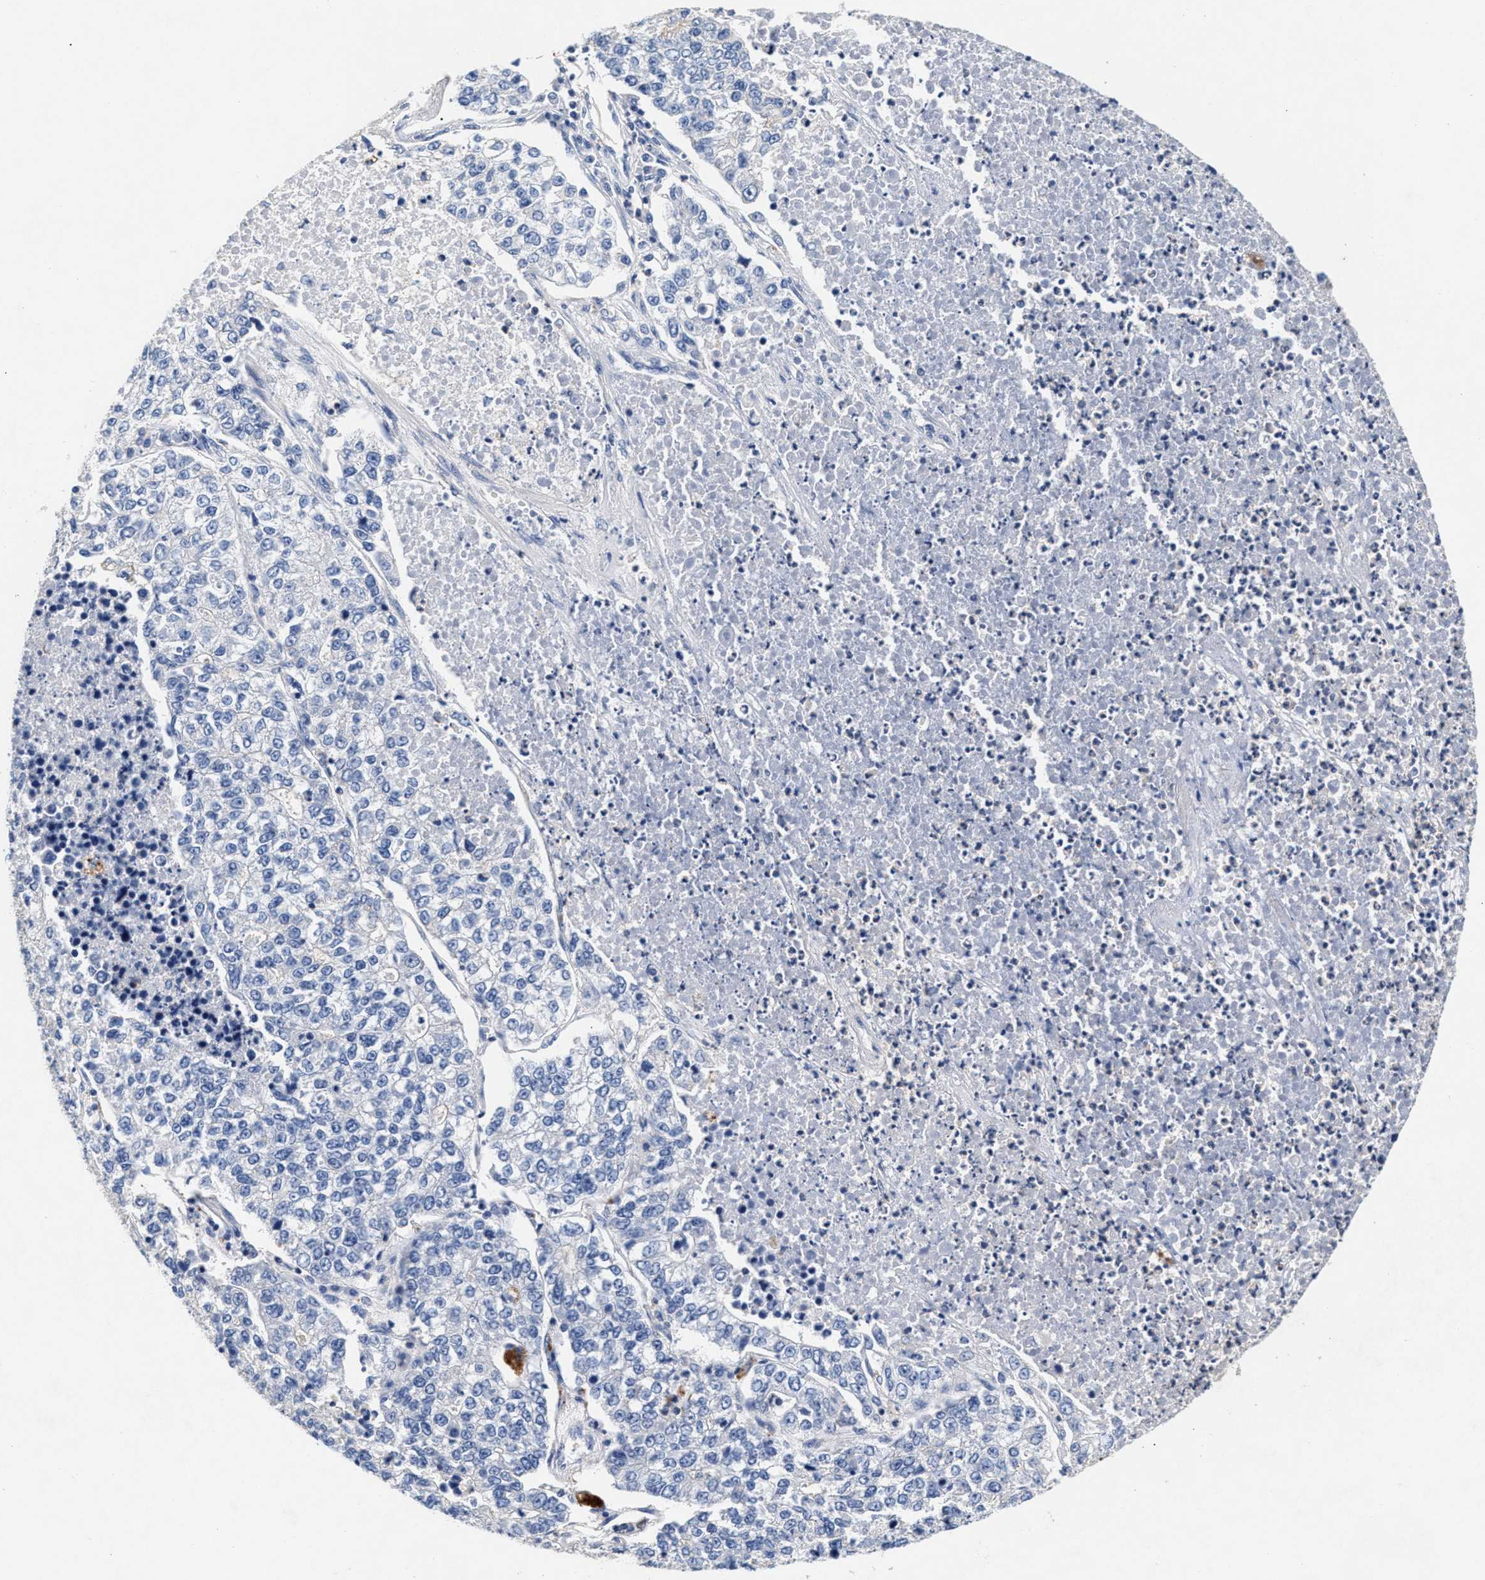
{"staining": {"intensity": "negative", "quantity": "none", "location": "none"}, "tissue": "lung cancer", "cell_type": "Tumor cells", "image_type": "cancer", "snomed": [{"axis": "morphology", "description": "Adenocarcinoma, NOS"}, {"axis": "topography", "description": "Lung"}], "caption": "This is an IHC photomicrograph of human lung cancer (adenocarcinoma). There is no expression in tumor cells.", "gene": "GNAI3", "patient": {"sex": "male", "age": 49}}